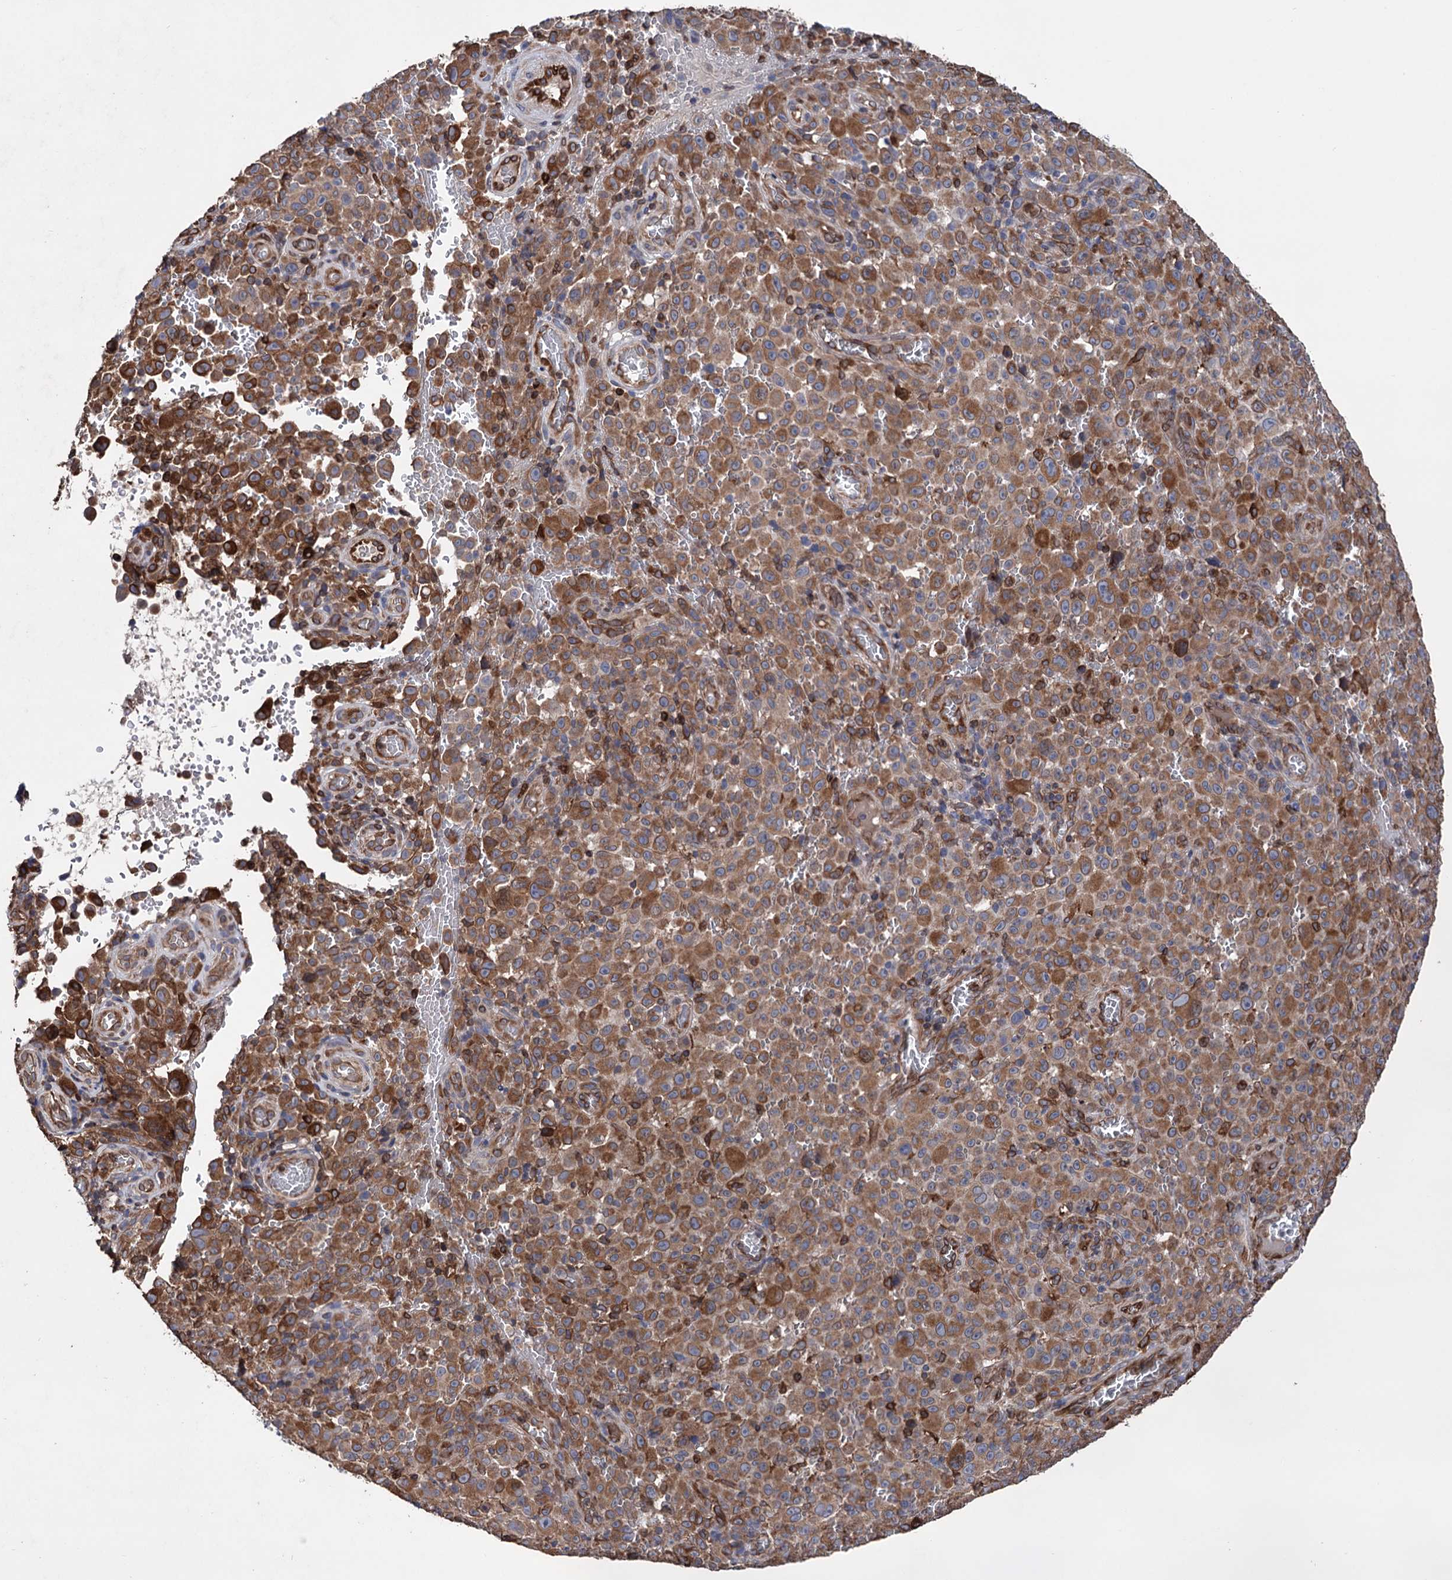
{"staining": {"intensity": "moderate", "quantity": ">75%", "location": "cytoplasmic/membranous"}, "tissue": "melanoma", "cell_type": "Tumor cells", "image_type": "cancer", "snomed": [{"axis": "morphology", "description": "Malignant melanoma, NOS"}, {"axis": "topography", "description": "Skin"}], "caption": "The immunohistochemical stain highlights moderate cytoplasmic/membranous positivity in tumor cells of malignant melanoma tissue.", "gene": "STING1", "patient": {"sex": "female", "age": 82}}